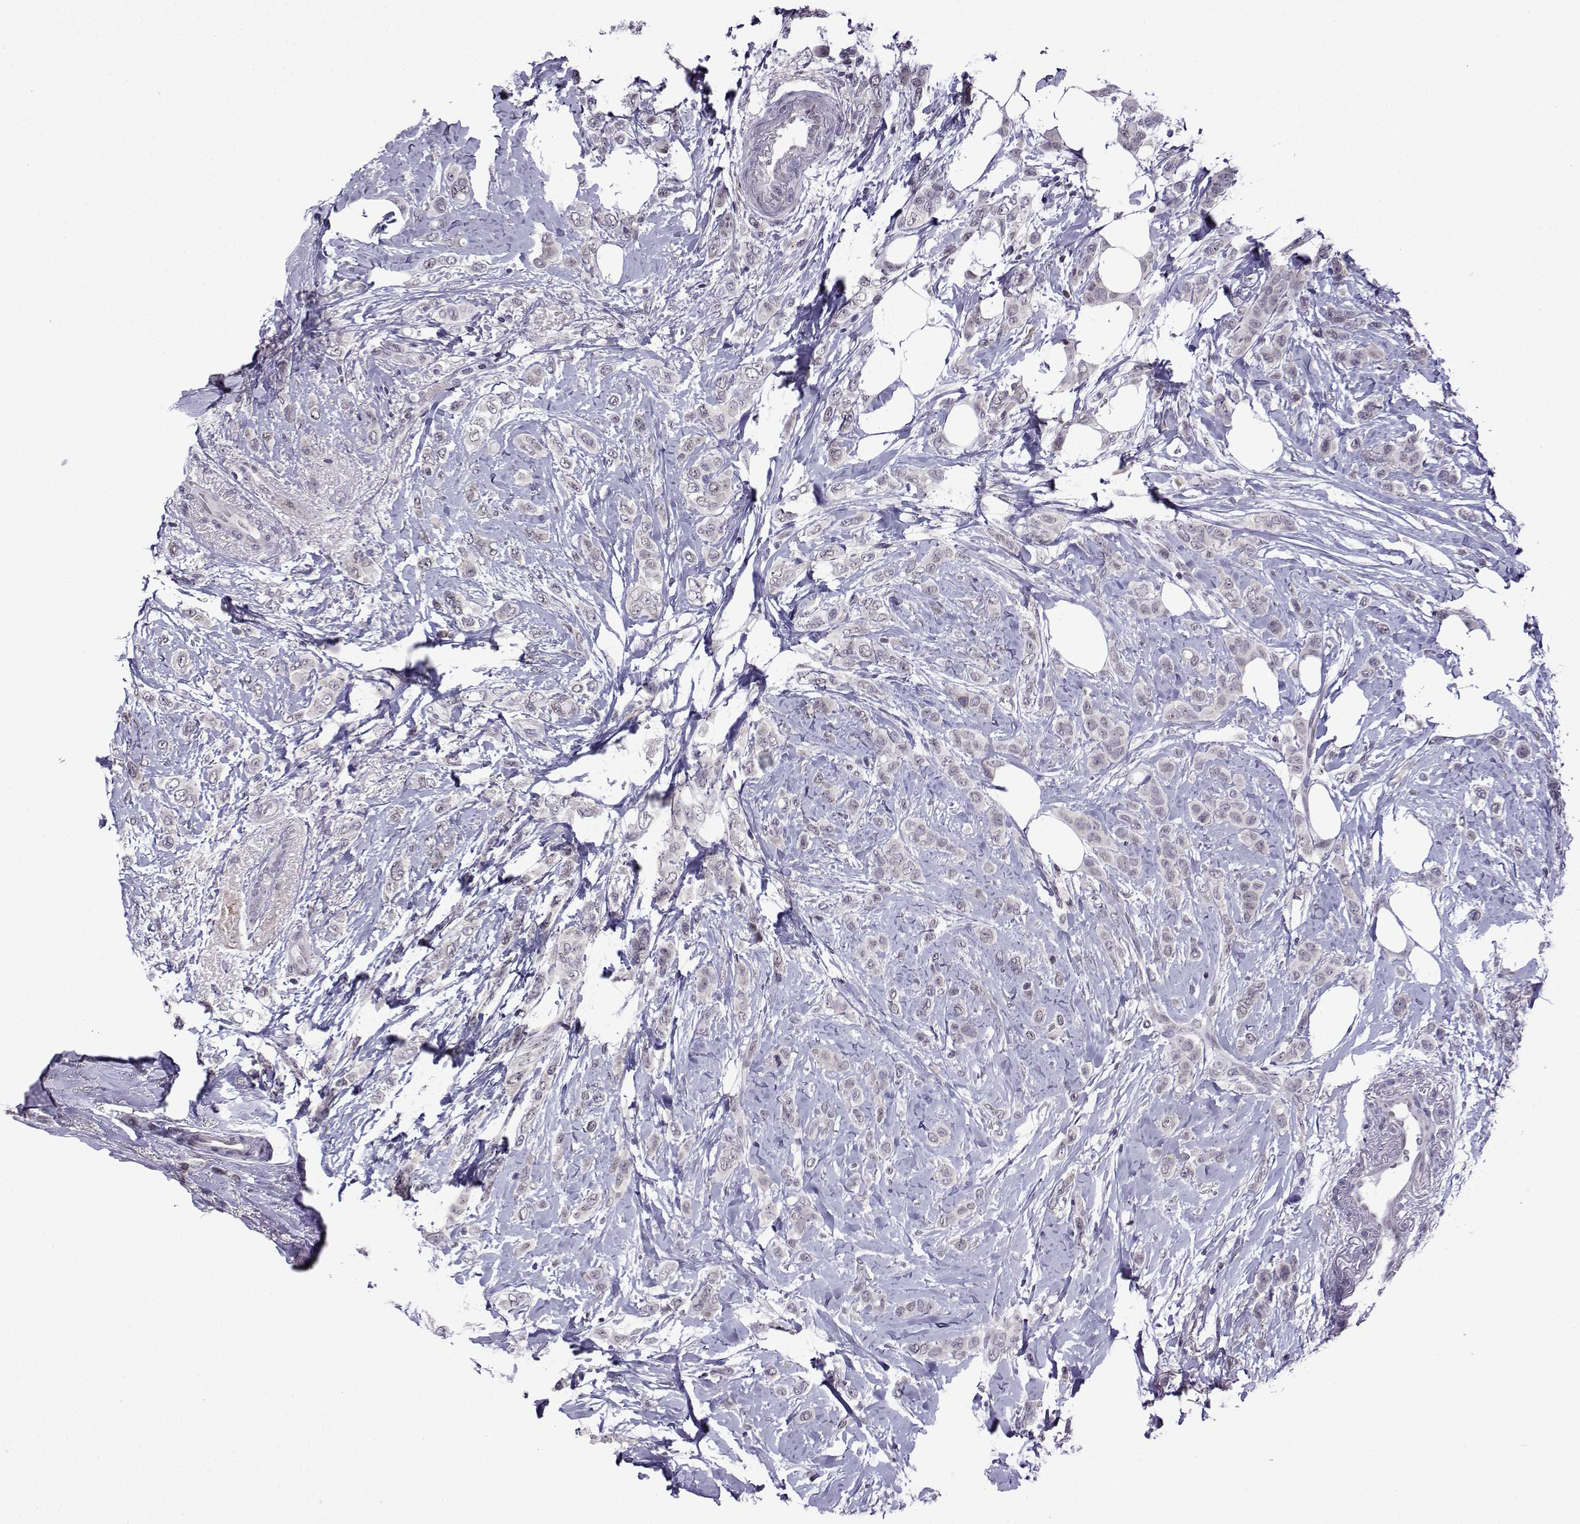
{"staining": {"intensity": "negative", "quantity": "none", "location": "none"}, "tissue": "breast cancer", "cell_type": "Tumor cells", "image_type": "cancer", "snomed": [{"axis": "morphology", "description": "Lobular carcinoma"}, {"axis": "topography", "description": "Breast"}], "caption": "Immunohistochemistry of human breast lobular carcinoma demonstrates no positivity in tumor cells. (DAB immunohistochemistry, high magnification).", "gene": "FGF3", "patient": {"sex": "female", "age": 66}}